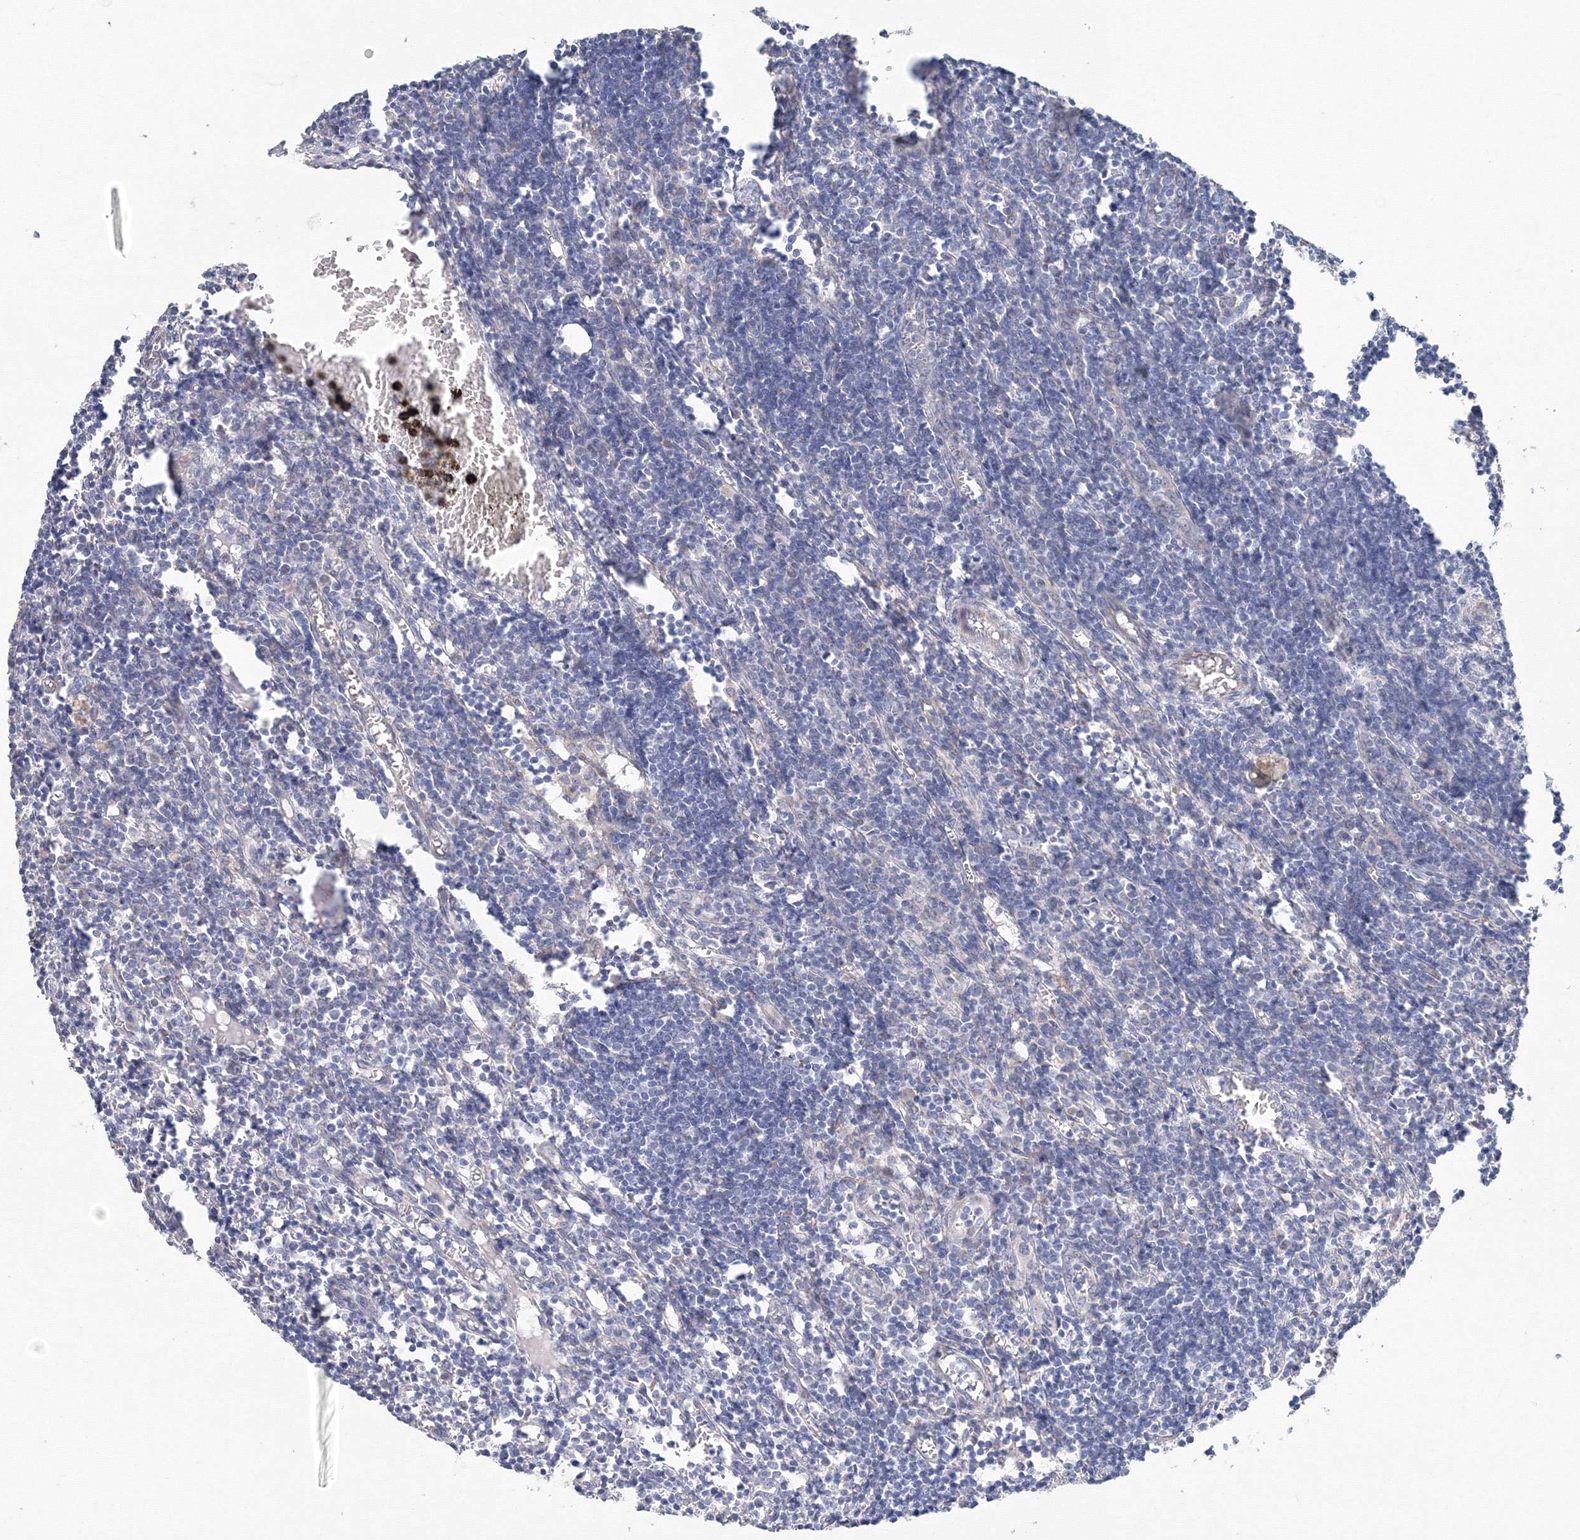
{"staining": {"intensity": "negative", "quantity": "none", "location": "none"}, "tissue": "lymph node", "cell_type": "Germinal center cells", "image_type": "normal", "snomed": [{"axis": "morphology", "description": "Normal tissue, NOS"}, {"axis": "morphology", "description": "Malignant melanoma, Metastatic site"}, {"axis": "topography", "description": "Lymph node"}], "caption": "The photomicrograph reveals no staining of germinal center cells in normal lymph node.", "gene": "DHRS12", "patient": {"sex": "male", "age": 41}}